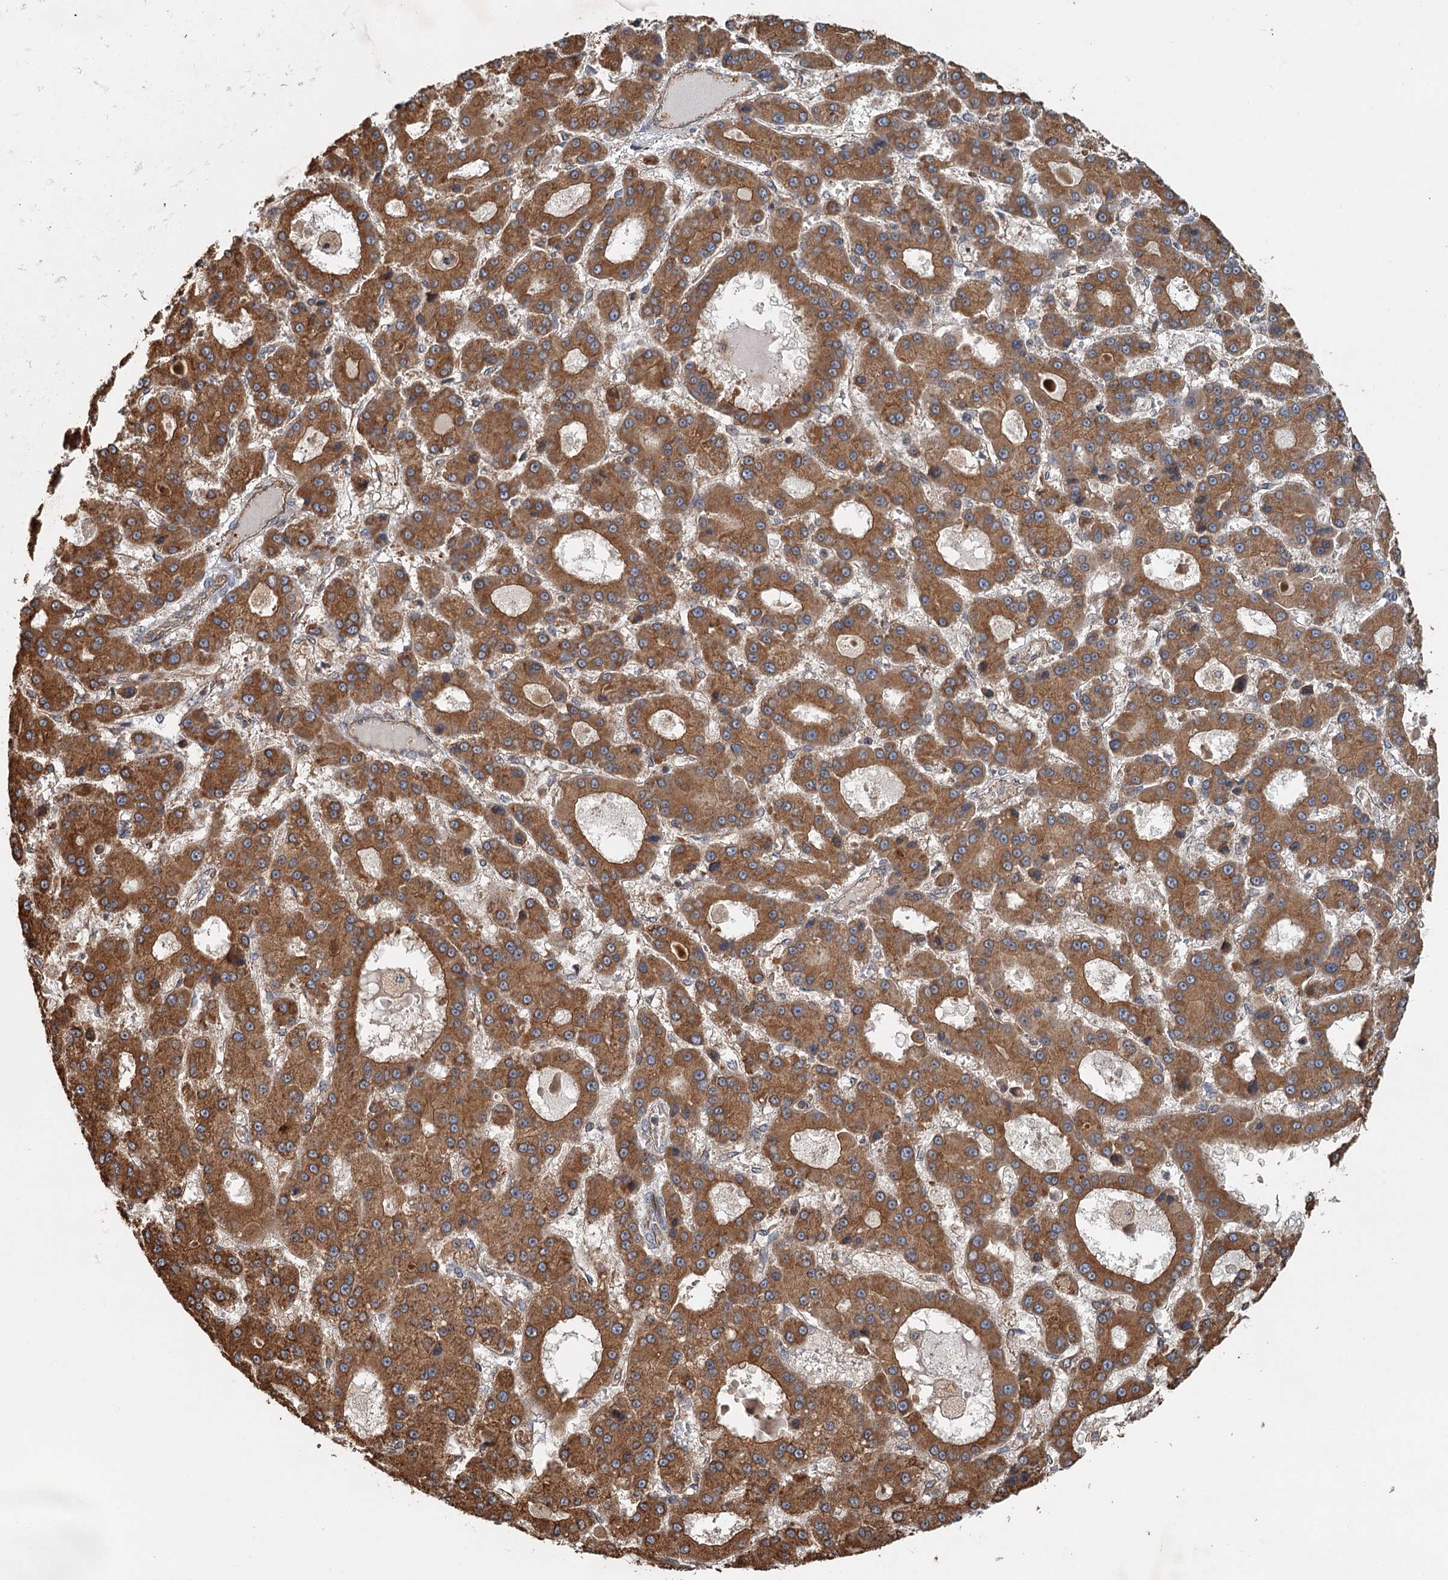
{"staining": {"intensity": "strong", "quantity": ">75%", "location": "cytoplasmic/membranous"}, "tissue": "liver cancer", "cell_type": "Tumor cells", "image_type": "cancer", "snomed": [{"axis": "morphology", "description": "Carcinoma, Hepatocellular, NOS"}, {"axis": "topography", "description": "Liver"}], "caption": "Human liver hepatocellular carcinoma stained with a brown dye shows strong cytoplasmic/membranous positive expression in approximately >75% of tumor cells.", "gene": "ZNF527", "patient": {"sex": "male", "age": 70}}